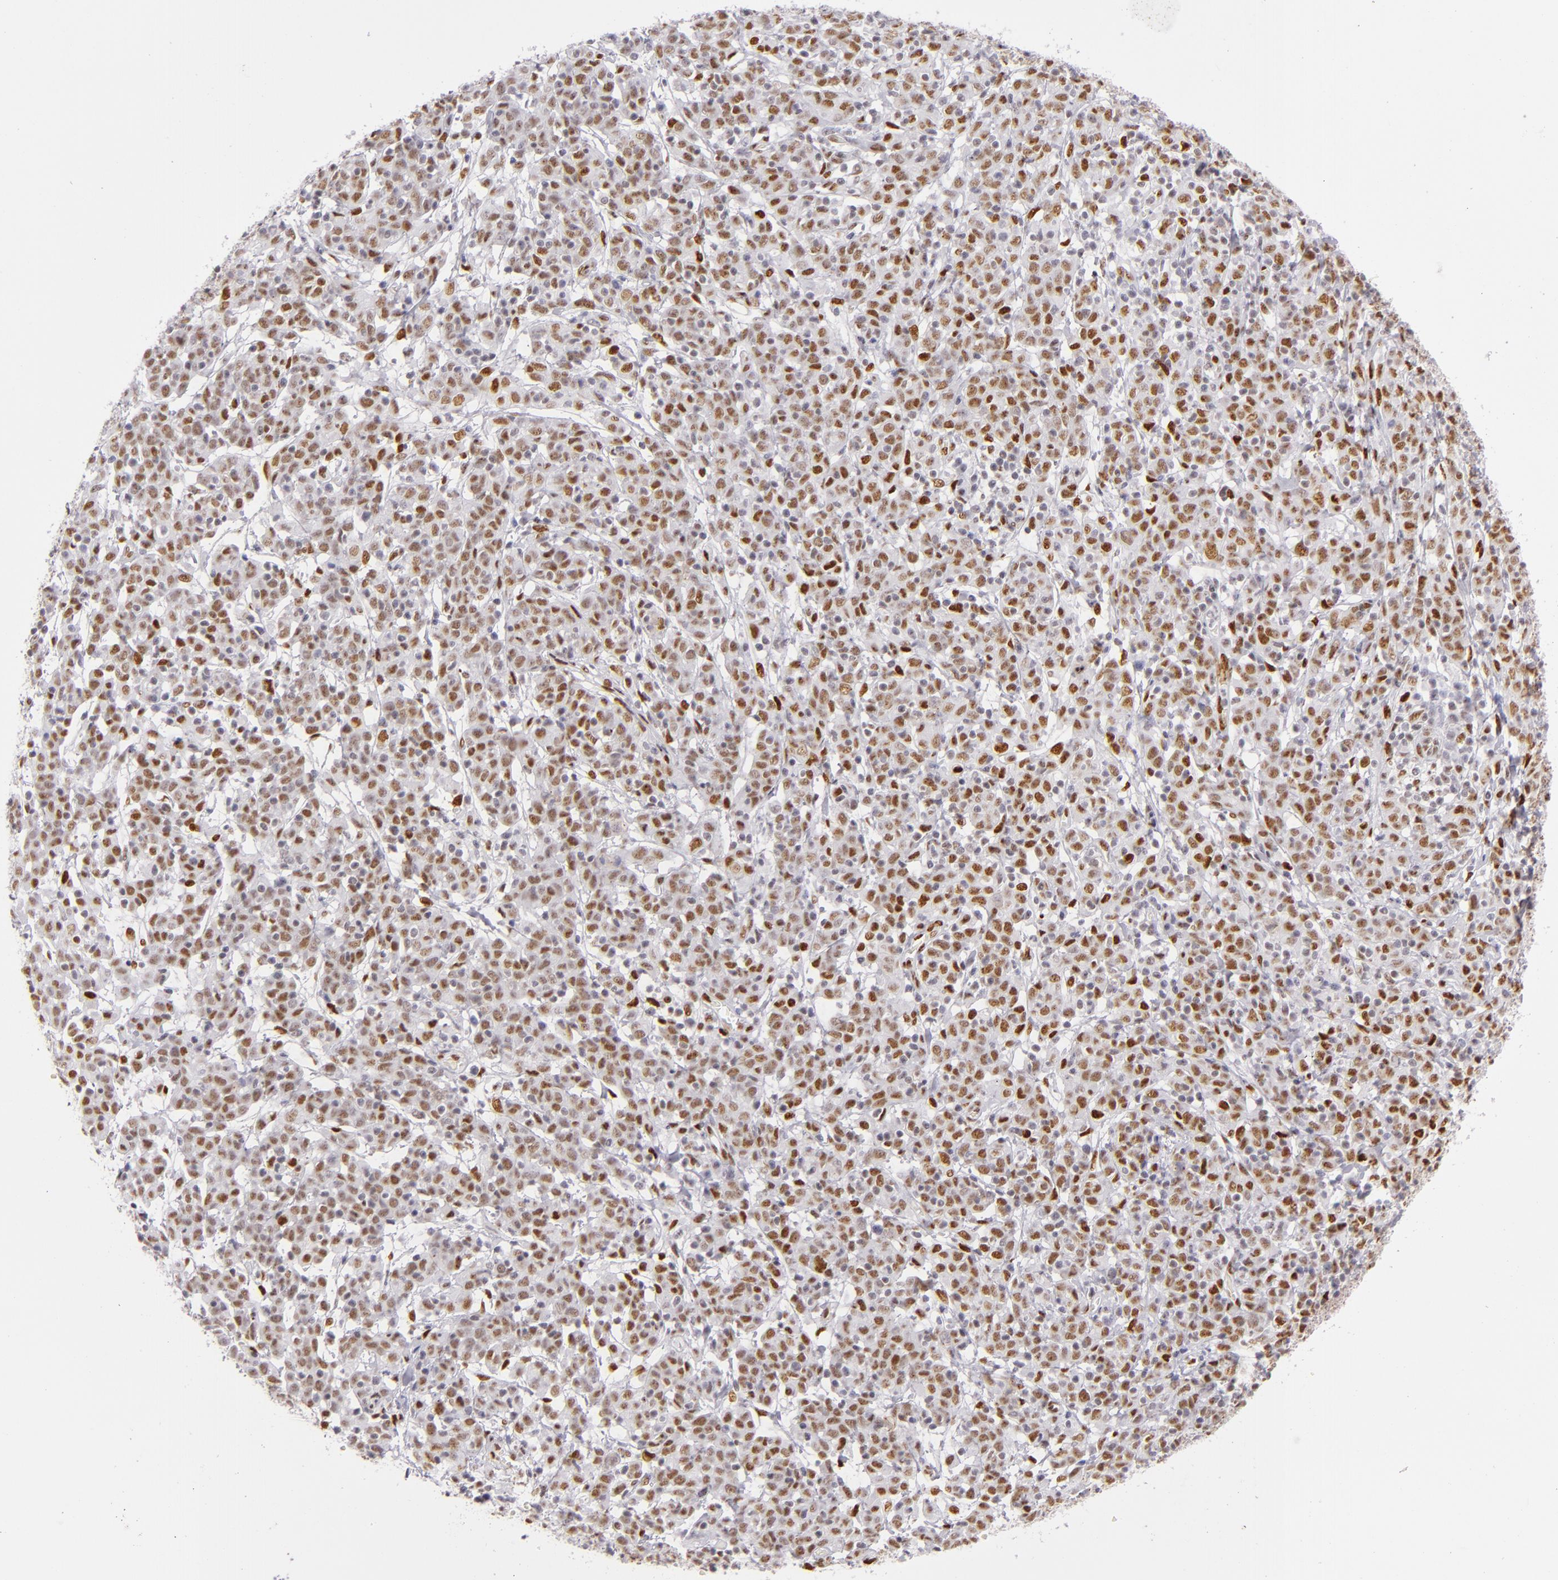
{"staining": {"intensity": "strong", "quantity": ">75%", "location": "nuclear"}, "tissue": "cervical cancer", "cell_type": "Tumor cells", "image_type": "cancer", "snomed": [{"axis": "morphology", "description": "Normal tissue, NOS"}, {"axis": "morphology", "description": "Squamous cell carcinoma, NOS"}, {"axis": "topography", "description": "Cervix"}], "caption": "Strong nuclear expression is appreciated in approximately >75% of tumor cells in cervical cancer. (brown staining indicates protein expression, while blue staining denotes nuclei).", "gene": "TOP3A", "patient": {"sex": "female", "age": 67}}